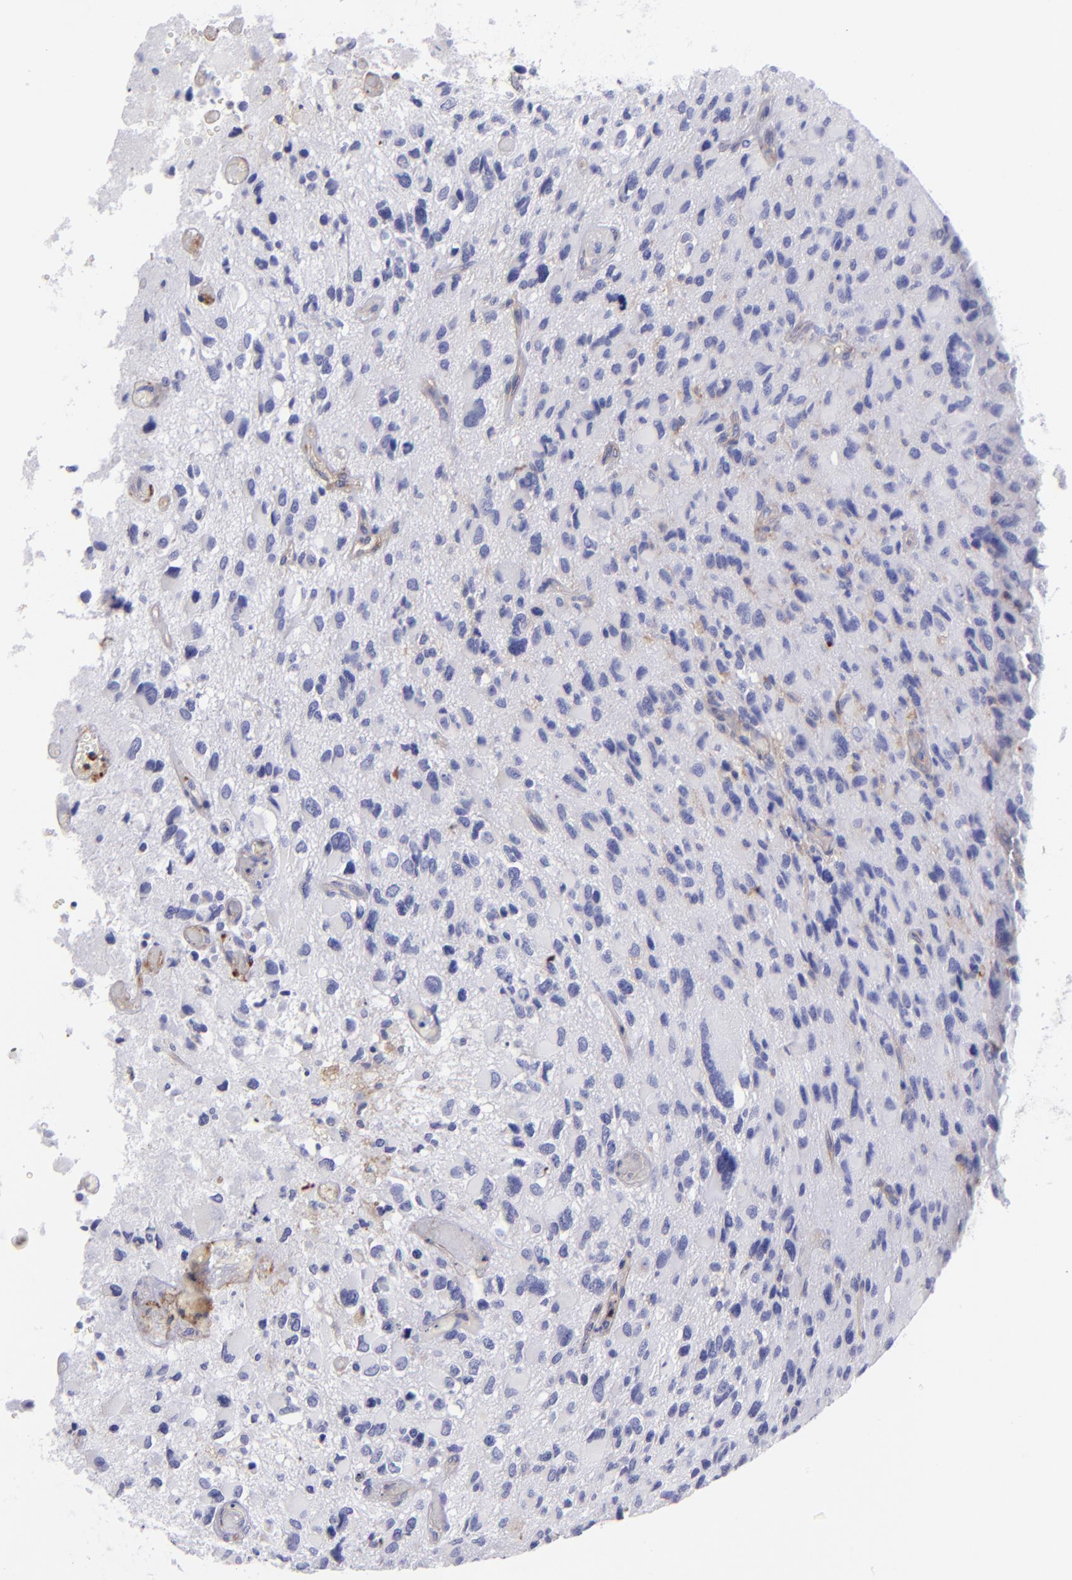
{"staining": {"intensity": "negative", "quantity": "none", "location": "none"}, "tissue": "glioma", "cell_type": "Tumor cells", "image_type": "cancer", "snomed": [{"axis": "morphology", "description": "Glioma, malignant, High grade"}, {"axis": "topography", "description": "Brain"}], "caption": "Protein analysis of malignant high-grade glioma demonstrates no significant positivity in tumor cells. Brightfield microscopy of immunohistochemistry stained with DAB (3,3'-diaminobenzidine) (brown) and hematoxylin (blue), captured at high magnification.", "gene": "ENTPD1", "patient": {"sex": "male", "age": 69}}